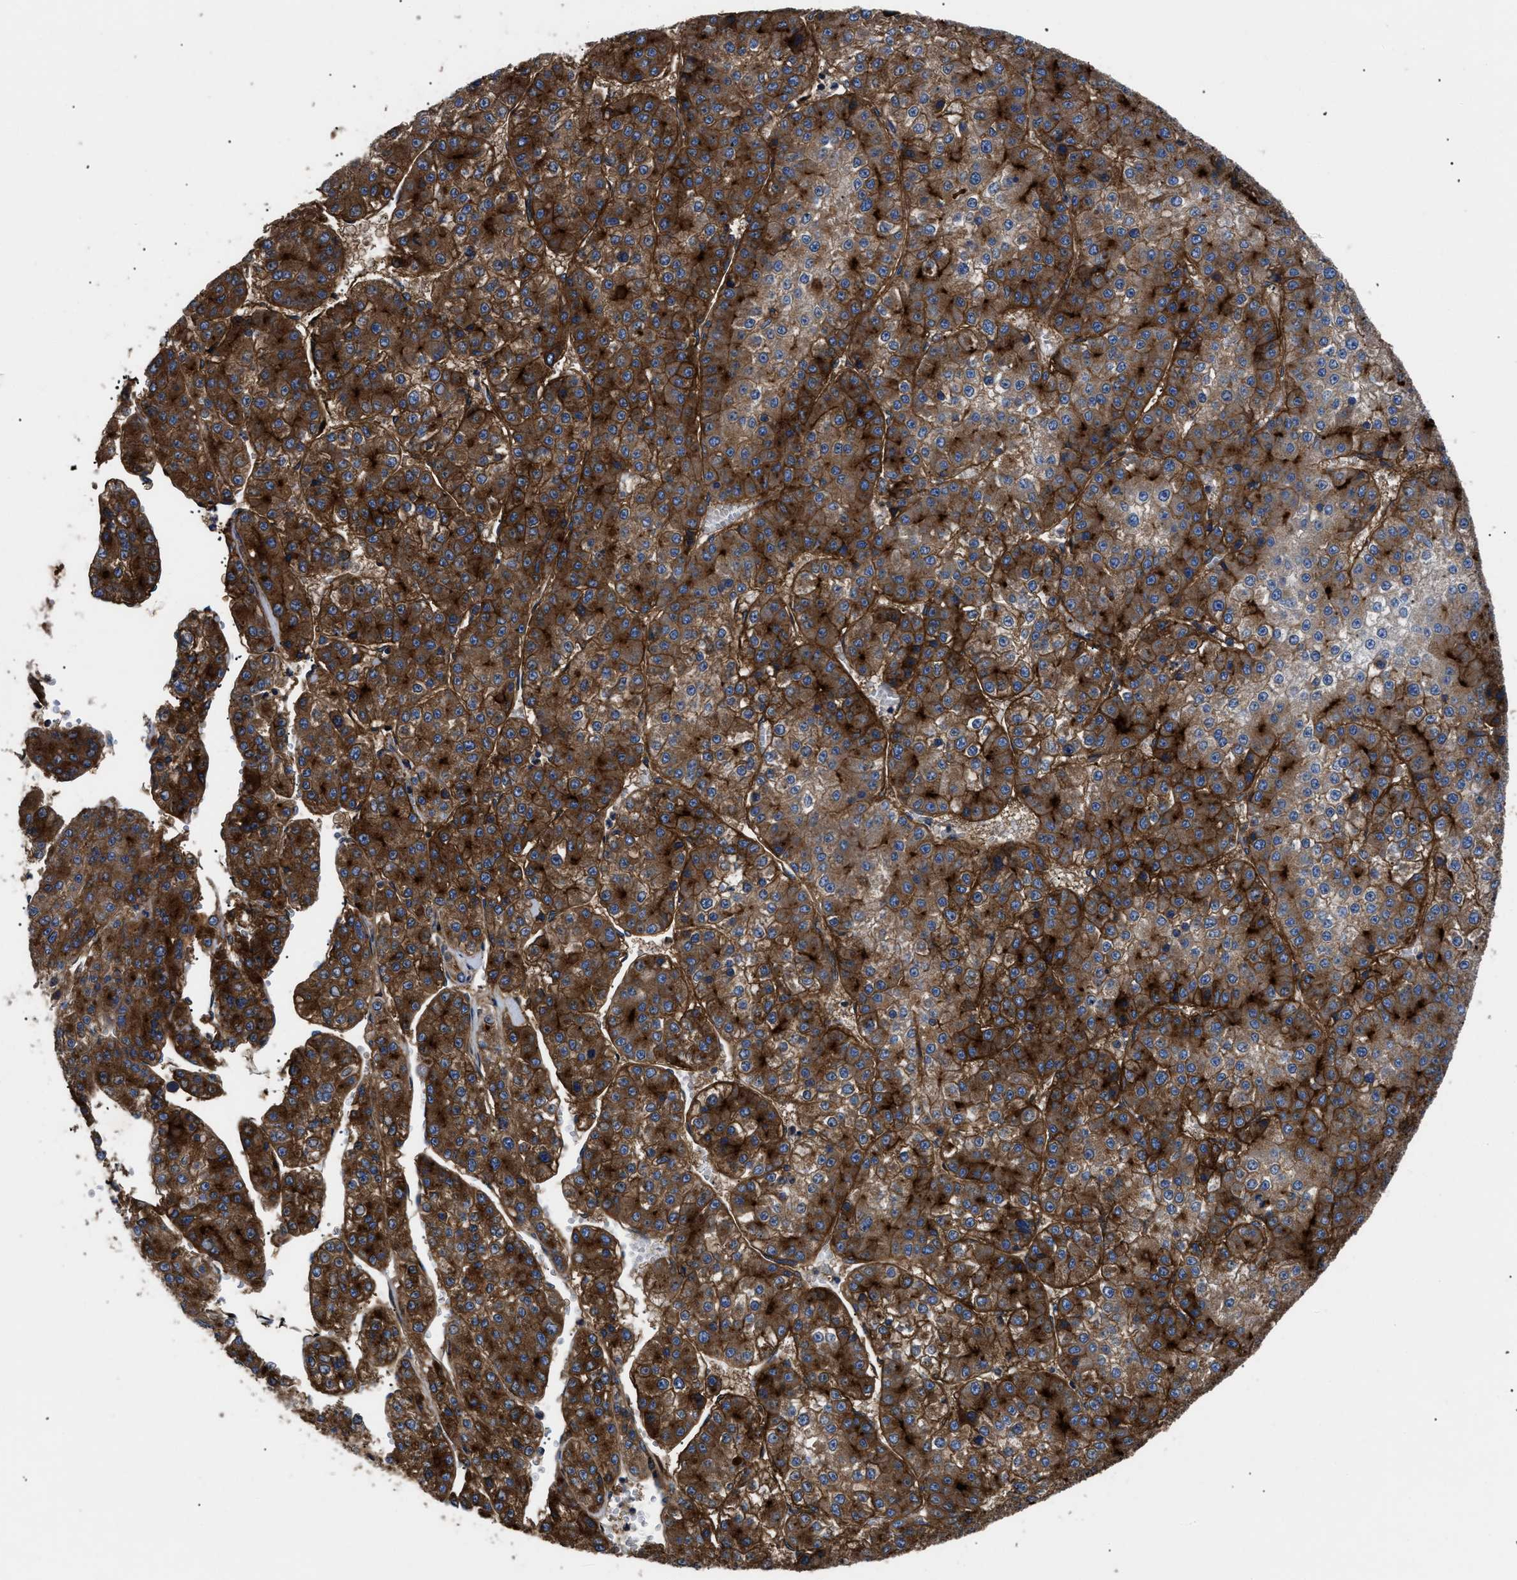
{"staining": {"intensity": "strong", "quantity": ">75%", "location": "cytoplasmic/membranous"}, "tissue": "liver cancer", "cell_type": "Tumor cells", "image_type": "cancer", "snomed": [{"axis": "morphology", "description": "Carcinoma, Hepatocellular, NOS"}, {"axis": "topography", "description": "Liver"}], "caption": "The immunohistochemical stain shows strong cytoplasmic/membranous expression in tumor cells of liver cancer (hepatocellular carcinoma) tissue.", "gene": "NT5E", "patient": {"sex": "female", "age": 73}}